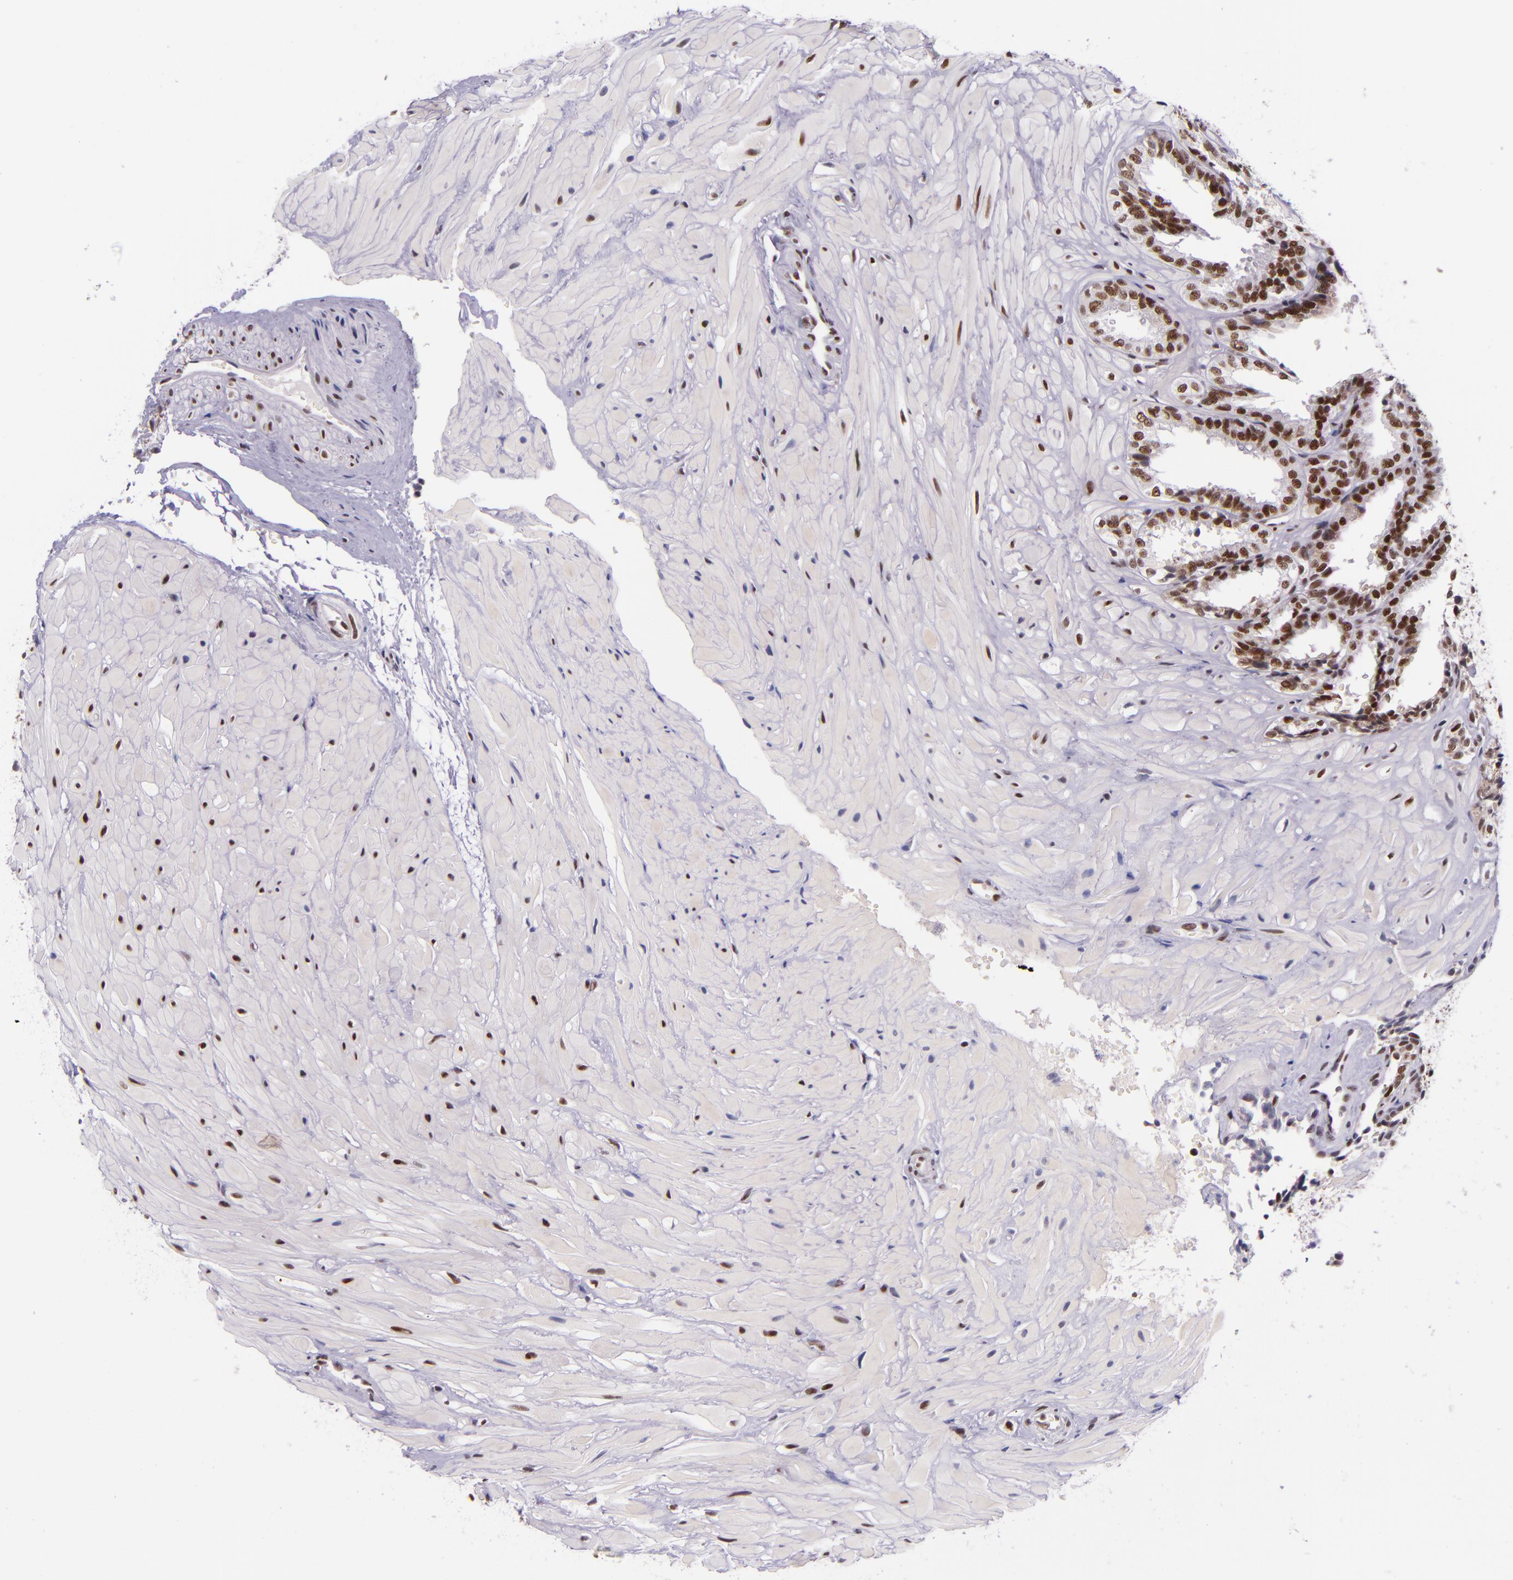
{"staining": {"intensity": "strong", "quantity": ">75%", "location": "nuclear"}, "tissue": "seminal vesicle", "cell_type": "Glandular cells", "image_type": "normal", "snomed": [{"axis": "morphology", "description": "Normal tissue, NOS"}, {"axis": "topography", "description": "Seminal veicle"}], "caption": "Immunohistochemical staining of benign human seminal vesicle exhibits high levels of strong nuclear expression in approximately >75% of glandular cells. (IHC, brightfield microscopy, high magnification).", "gene": "GPKOW", "patient": {"sex": "male", "age": 26}}